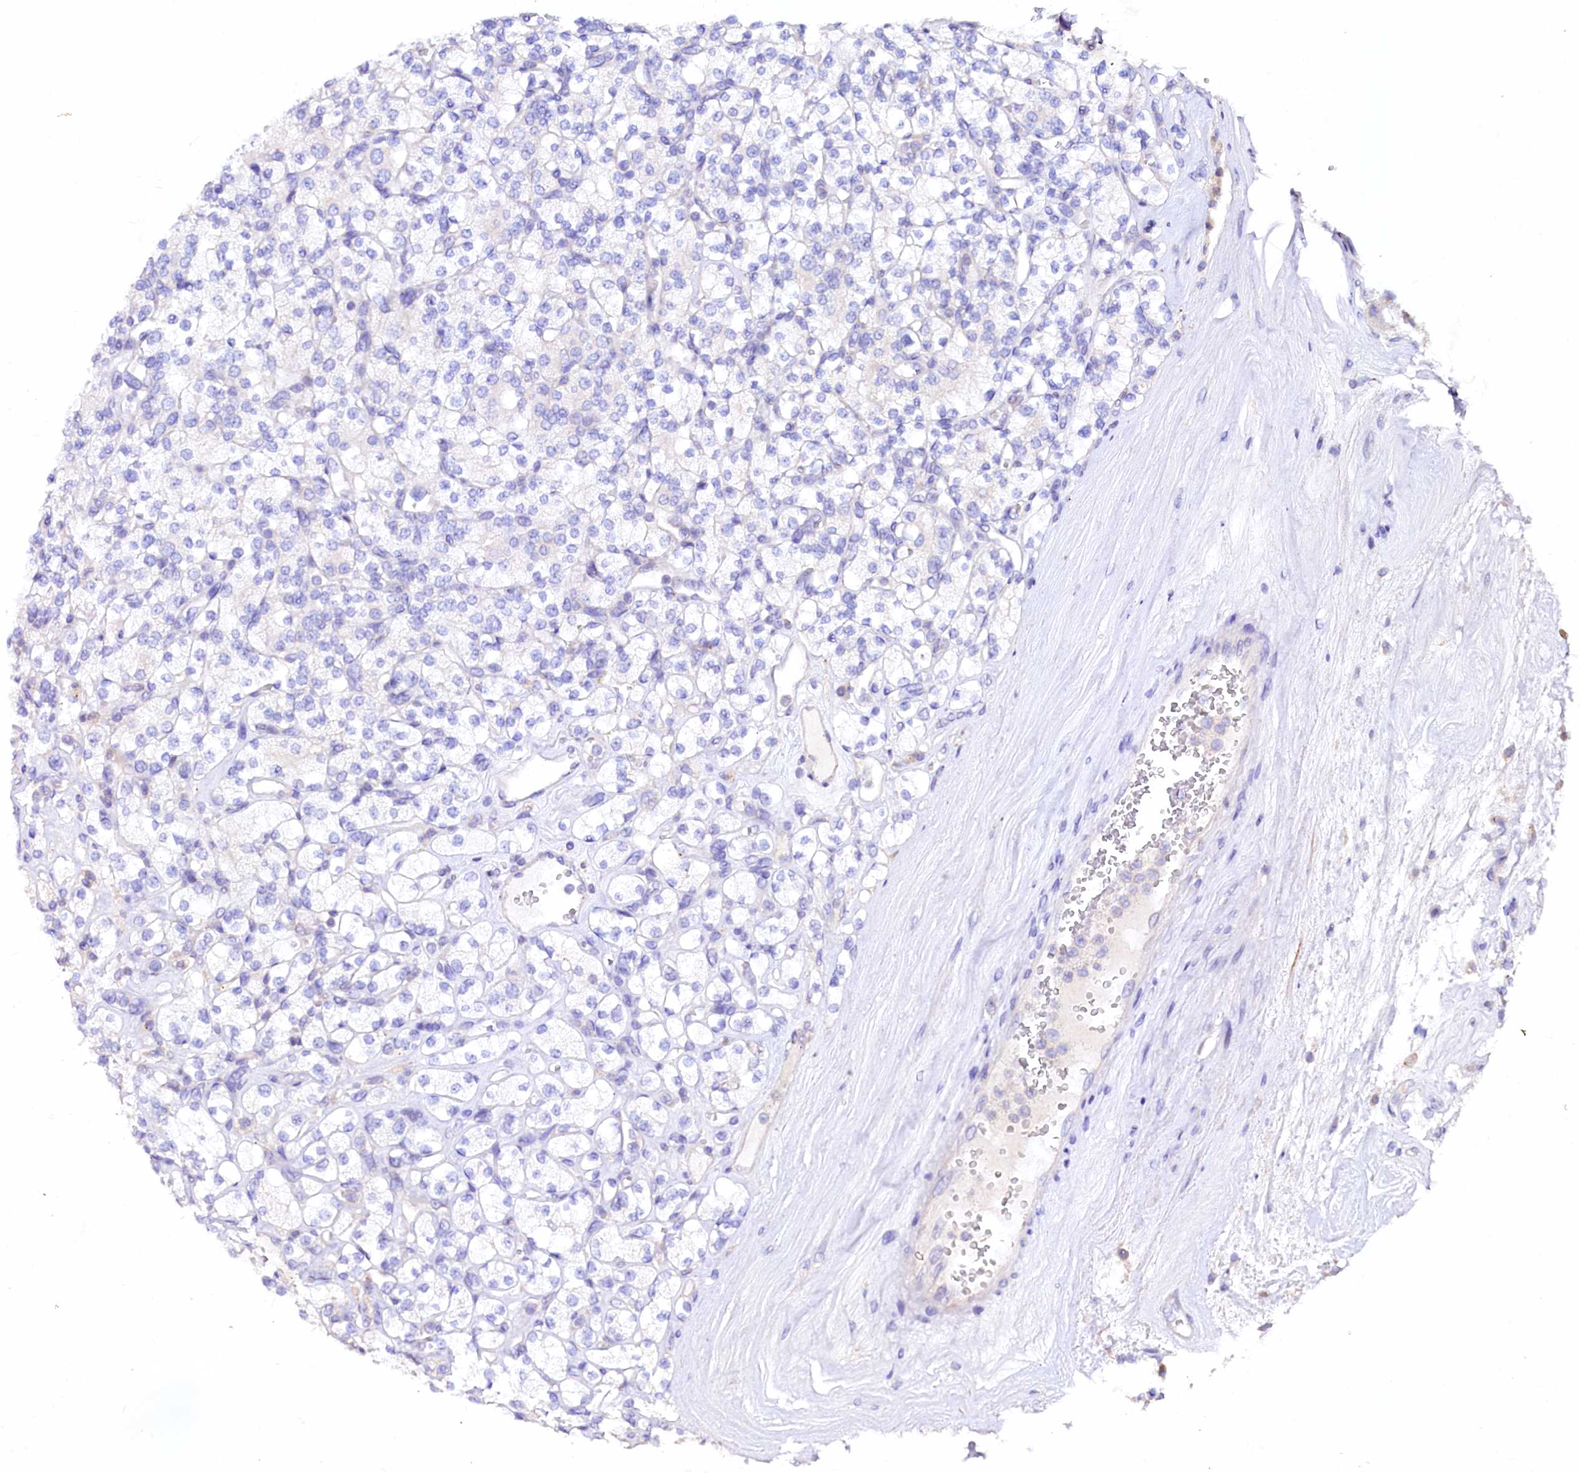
{"staining": {"intensity": "negative", "quantity": "none", "location": "none"}, "tissue": "renal cancer", "cell_type": "Tumor cells", "image_type": "cancer", "snomed": [{"axis": "morphology", "description": "Adenocarcinoma, NOS"}, {"axis": "topography", "description": "Kidney"}], "caption": "IHC image of neoplastic tissue: human adenocarcinoma (renal) stained with DAB (3,3'-diaminobenzidine) exhibits no significant protein positivity in tumor cells.", "gene": "NALF1", "patient": {"sex": "male", "age": 77}}